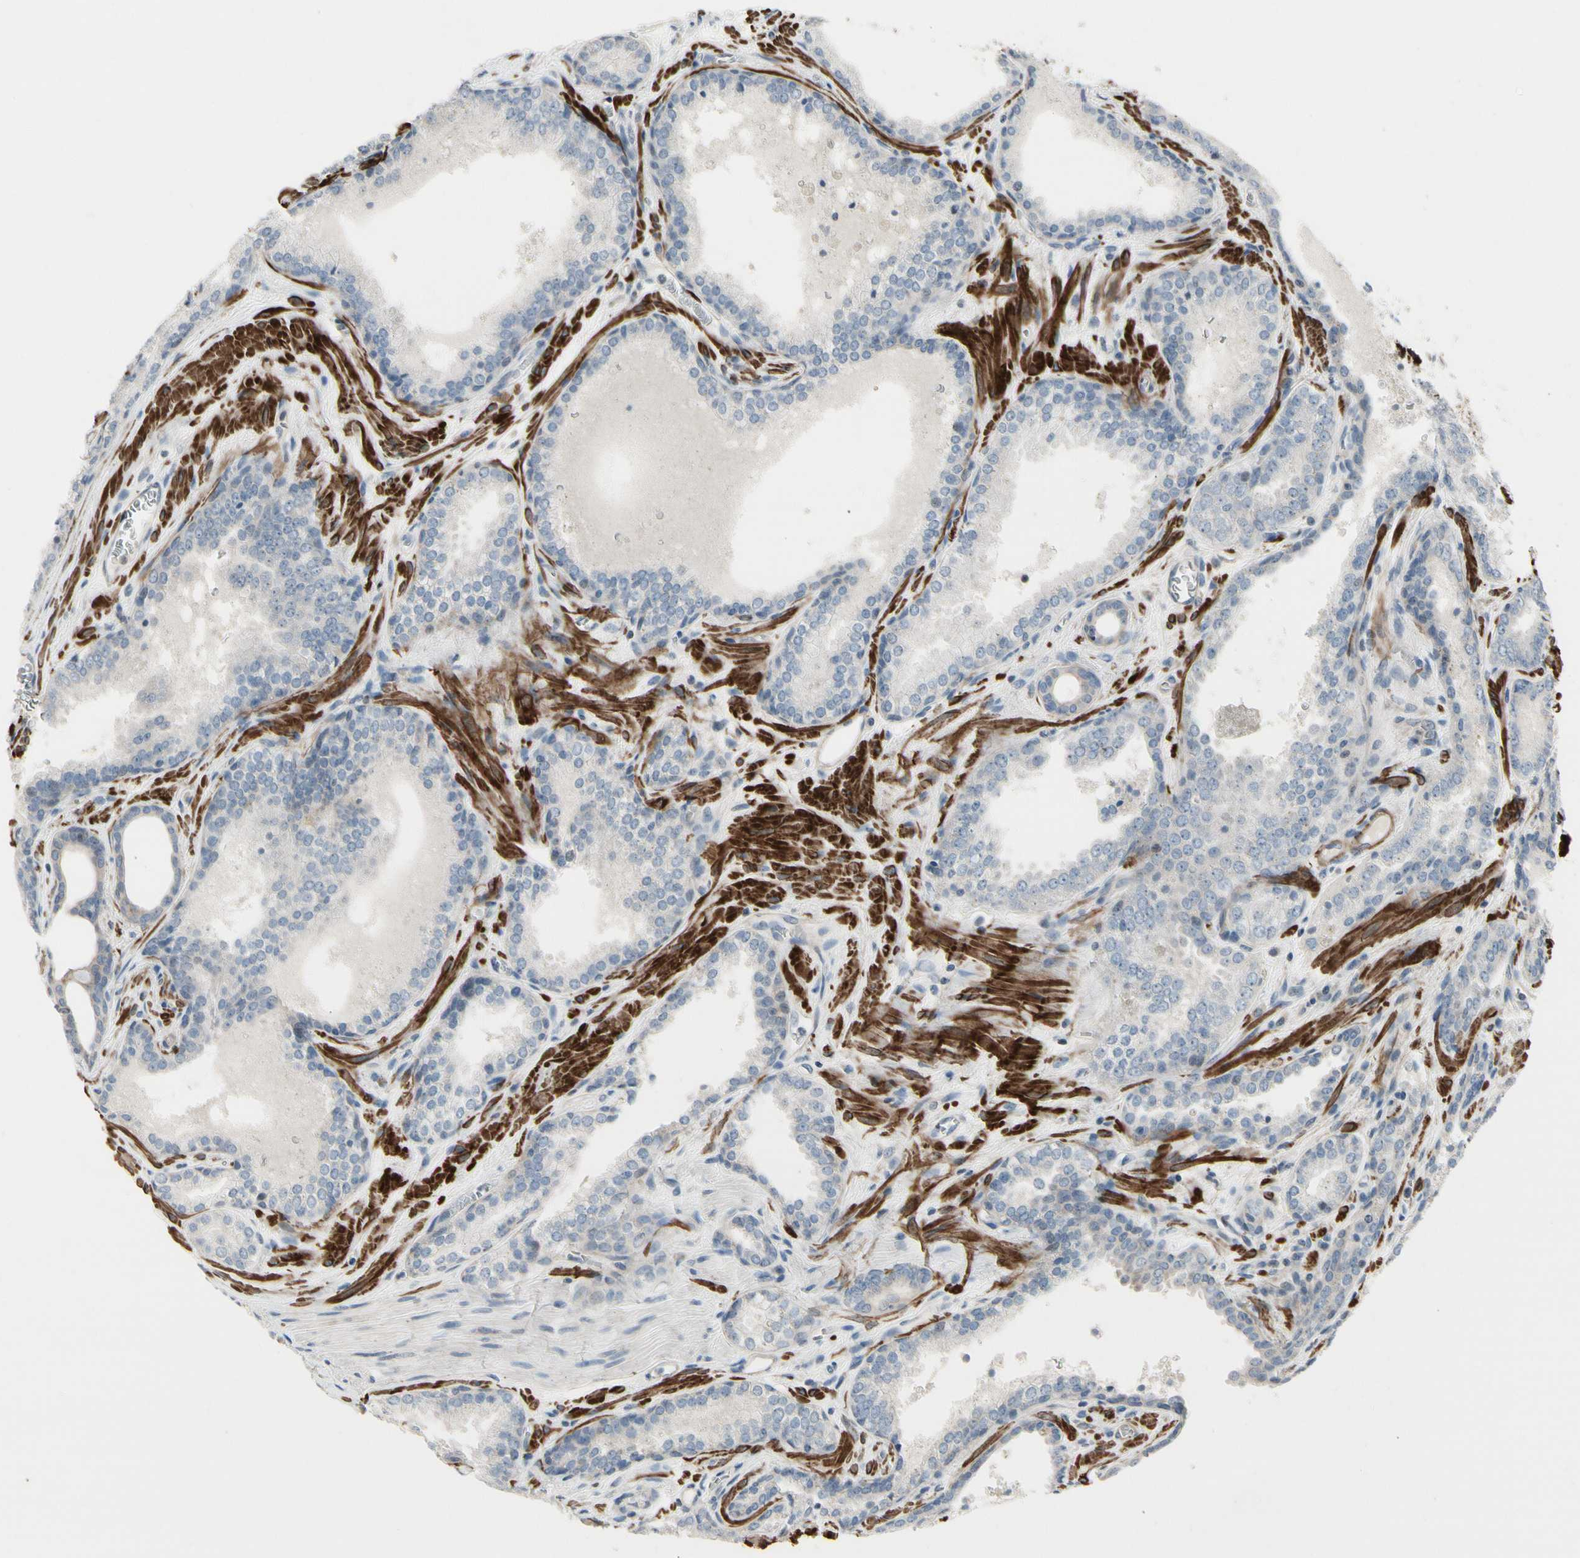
{"staining": {"intensity": "negative", "quantity": "none", "location": "none"}, "tissue": "prostate cancer", "cell_type": "Tumor cells", "image_type": "cancer", "snomed": [{"axis": "morphology", "description": "Adenocarcinoma, Low grade"}, {"axis": "topography", "description": "Prostate"}], "caption": "Immunohistochemistry (IHC) image of neoplastic tissue: prostate cancer stained with DAB shows no significant protein staining in tumor cells.", "gene": "TPM1", "patient": {"sex": "male", "age": 60}}